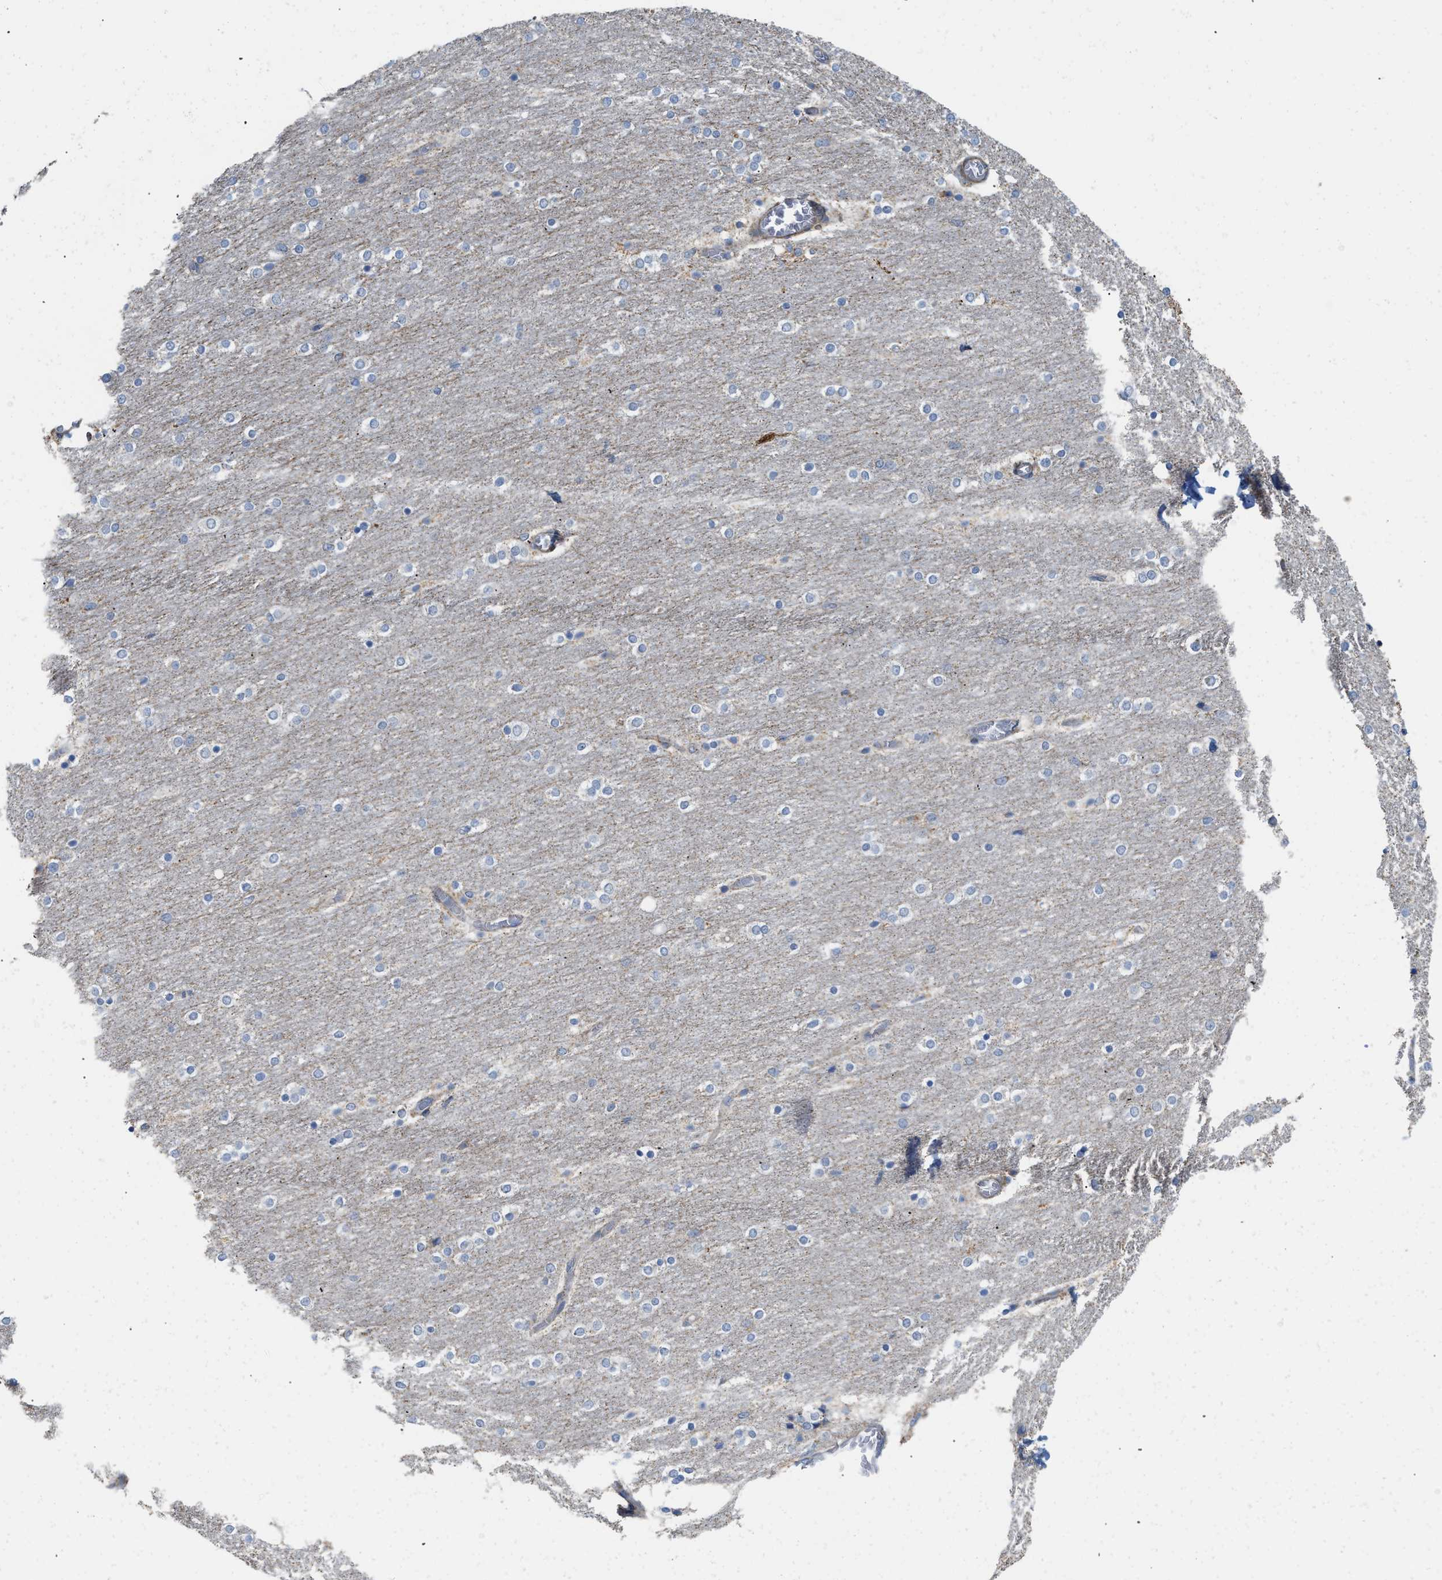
{"staining": {"intensity": "moderate", "quantity": "25%-75%", "location": "cytoplasmic/membranous"}, "tissue": "cerebellum", "cell_type": "Cells in granular layer", "image_type": "normal", "snomed": [{"axis": "morphology", "description": "Normal tissue, NOS"}, {"axis": "topography", "description": "Cerebellum"}], "caption": "A micrograph showing moderate cytoplasmic/membranous staining in about 25%-75% of cells in granular layer in normal cerebellum, as visualized by brown immunohistochemical staining.", "gene": "GRB10", "patient": {"sex": "female", "age": 54}}